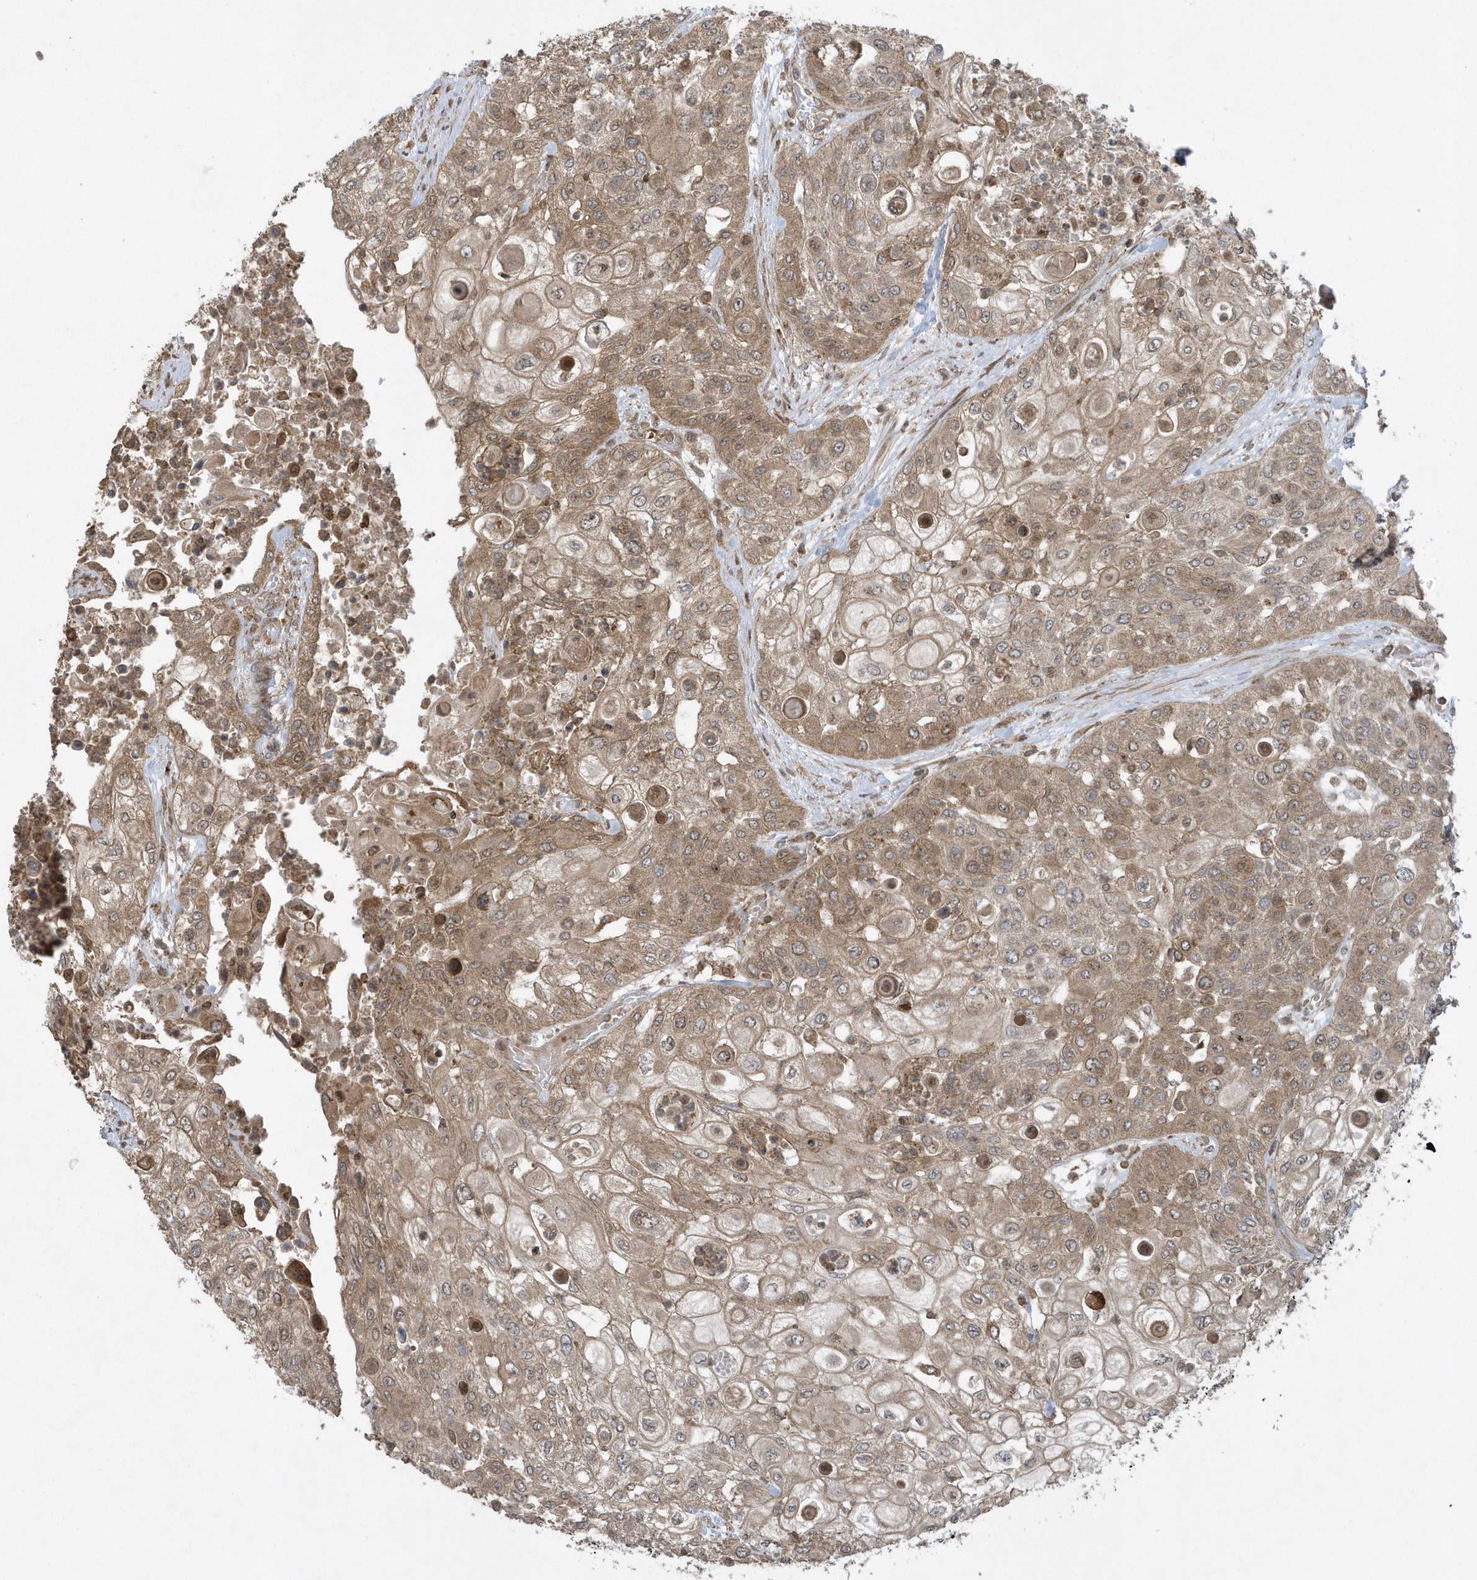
{"staining": {"intensity": "moderate", "quantity": ">75%", "location": "cytoplasmic/membranous"}, "tissue": "urothelial cancer", "cell_type": "Tumor cells", "image_type": "cancer", "snomed": [{"axis": "morphology", "description": "Urothelial carcinoma, High grade"}, {"axis": "topography", "description": "Urinary bladder"}], "caption": "DAB immunohistochemical staining of human urothelial cancer displays moderate cytoplasmic/membranous protein staining in approximately >75% of tumor cells.", "gene": "STAMBP", "patient": {"sex": "female", "age": 79}}